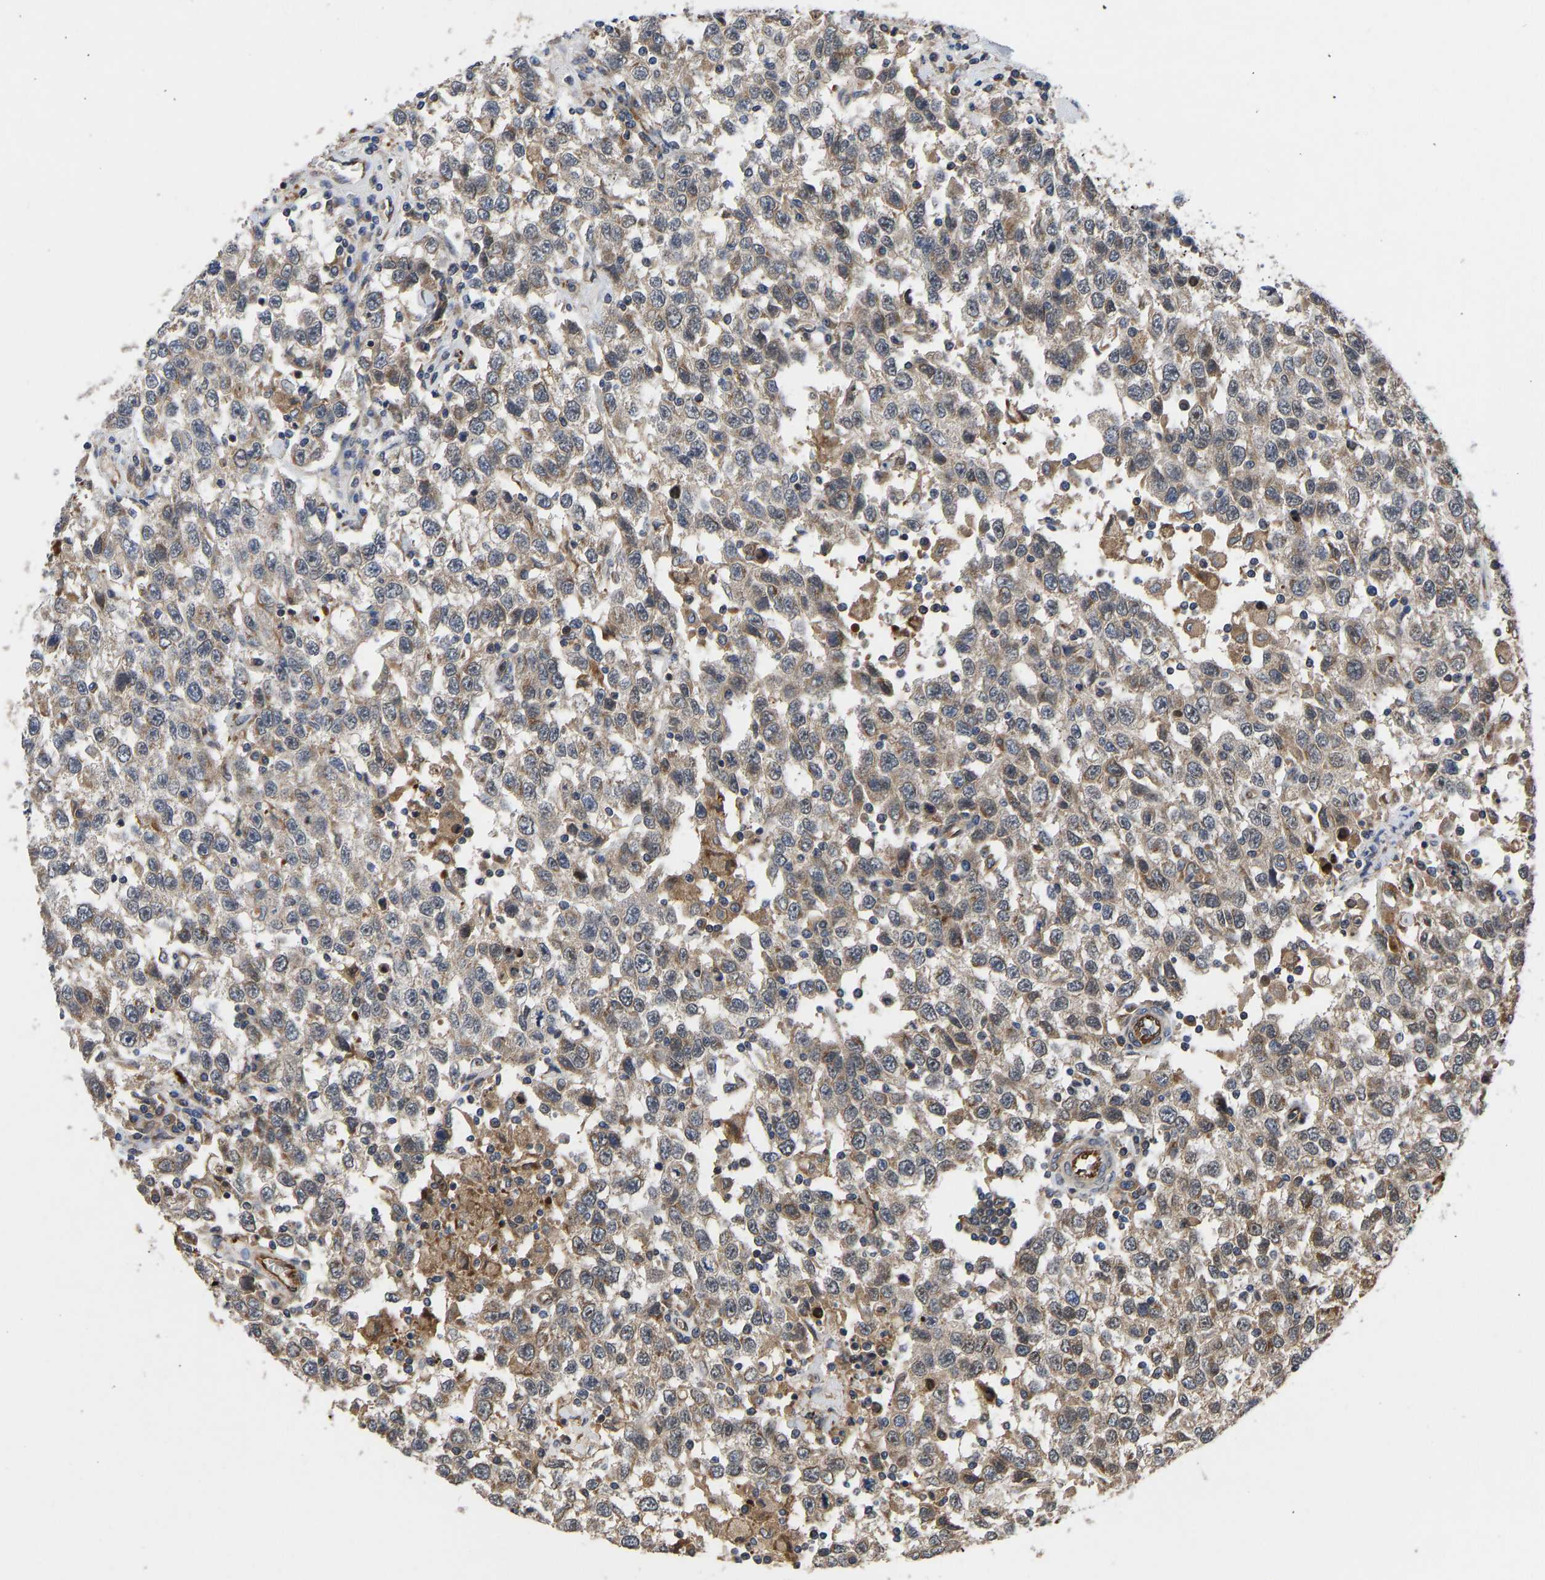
{"staining": {"intensity": "weak", "quantity": ">75%", "location": "cytoplasmic/membranous"}, "tissue": "testis cancer", "cell_type": "Tumor cells", "image_type": "cancer", "snomed": [{"axis": "morphology", "description": "Seminoma, NOS"}, {"axis": "topography", "description": "Testis"}], "caption": "A photomicrograph of human testis cancer (seminoma) stained for a protein demonstrates weak cytoplasmic/membranous brown staining in tumor cells. (DAB IHC, brown staining for protein, blue staining for nuclei).", "gene": "FRRS1", "patient": {"sex": "male", "age": 41}}